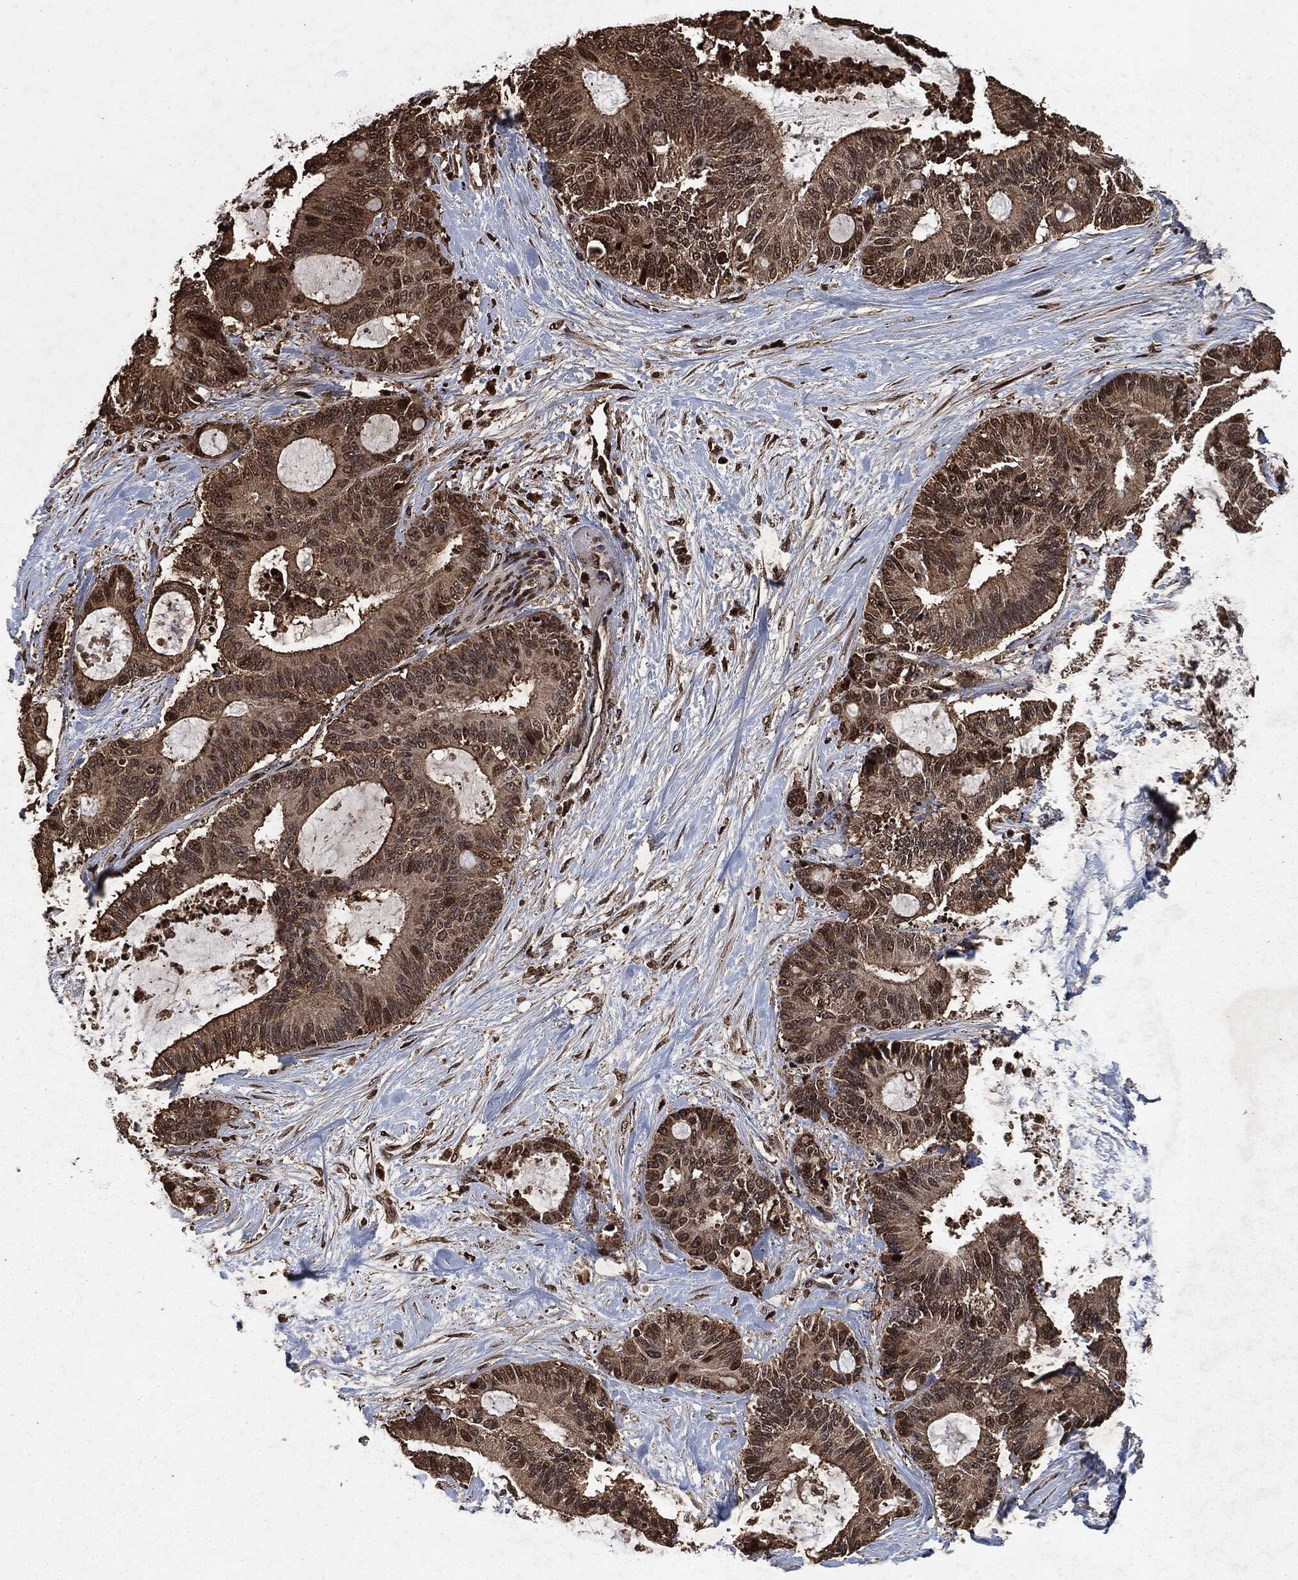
{"staining": {"intensity": "strong", "quantity": "<25%", "location": "nuclear"}, "tissue": "liver cancer", "cell_type": "Tumor cells", "image_type": "cancer", "snomed": [{"axis": "morphology", "description": "Cholangiocarcinoma"}, {"axis": "topography", "description": "Liver"}], "caption": "Brown immunohistochemical staining in human liver cholangiocarcinoma reveals strong nuclear expression in approximately <25% of tumor cells. (DAB IHC, brown staining for protein, blue staining for nuclei).", "gene": "SNAI1", "patient": {"sex": "female", "age": 73}}